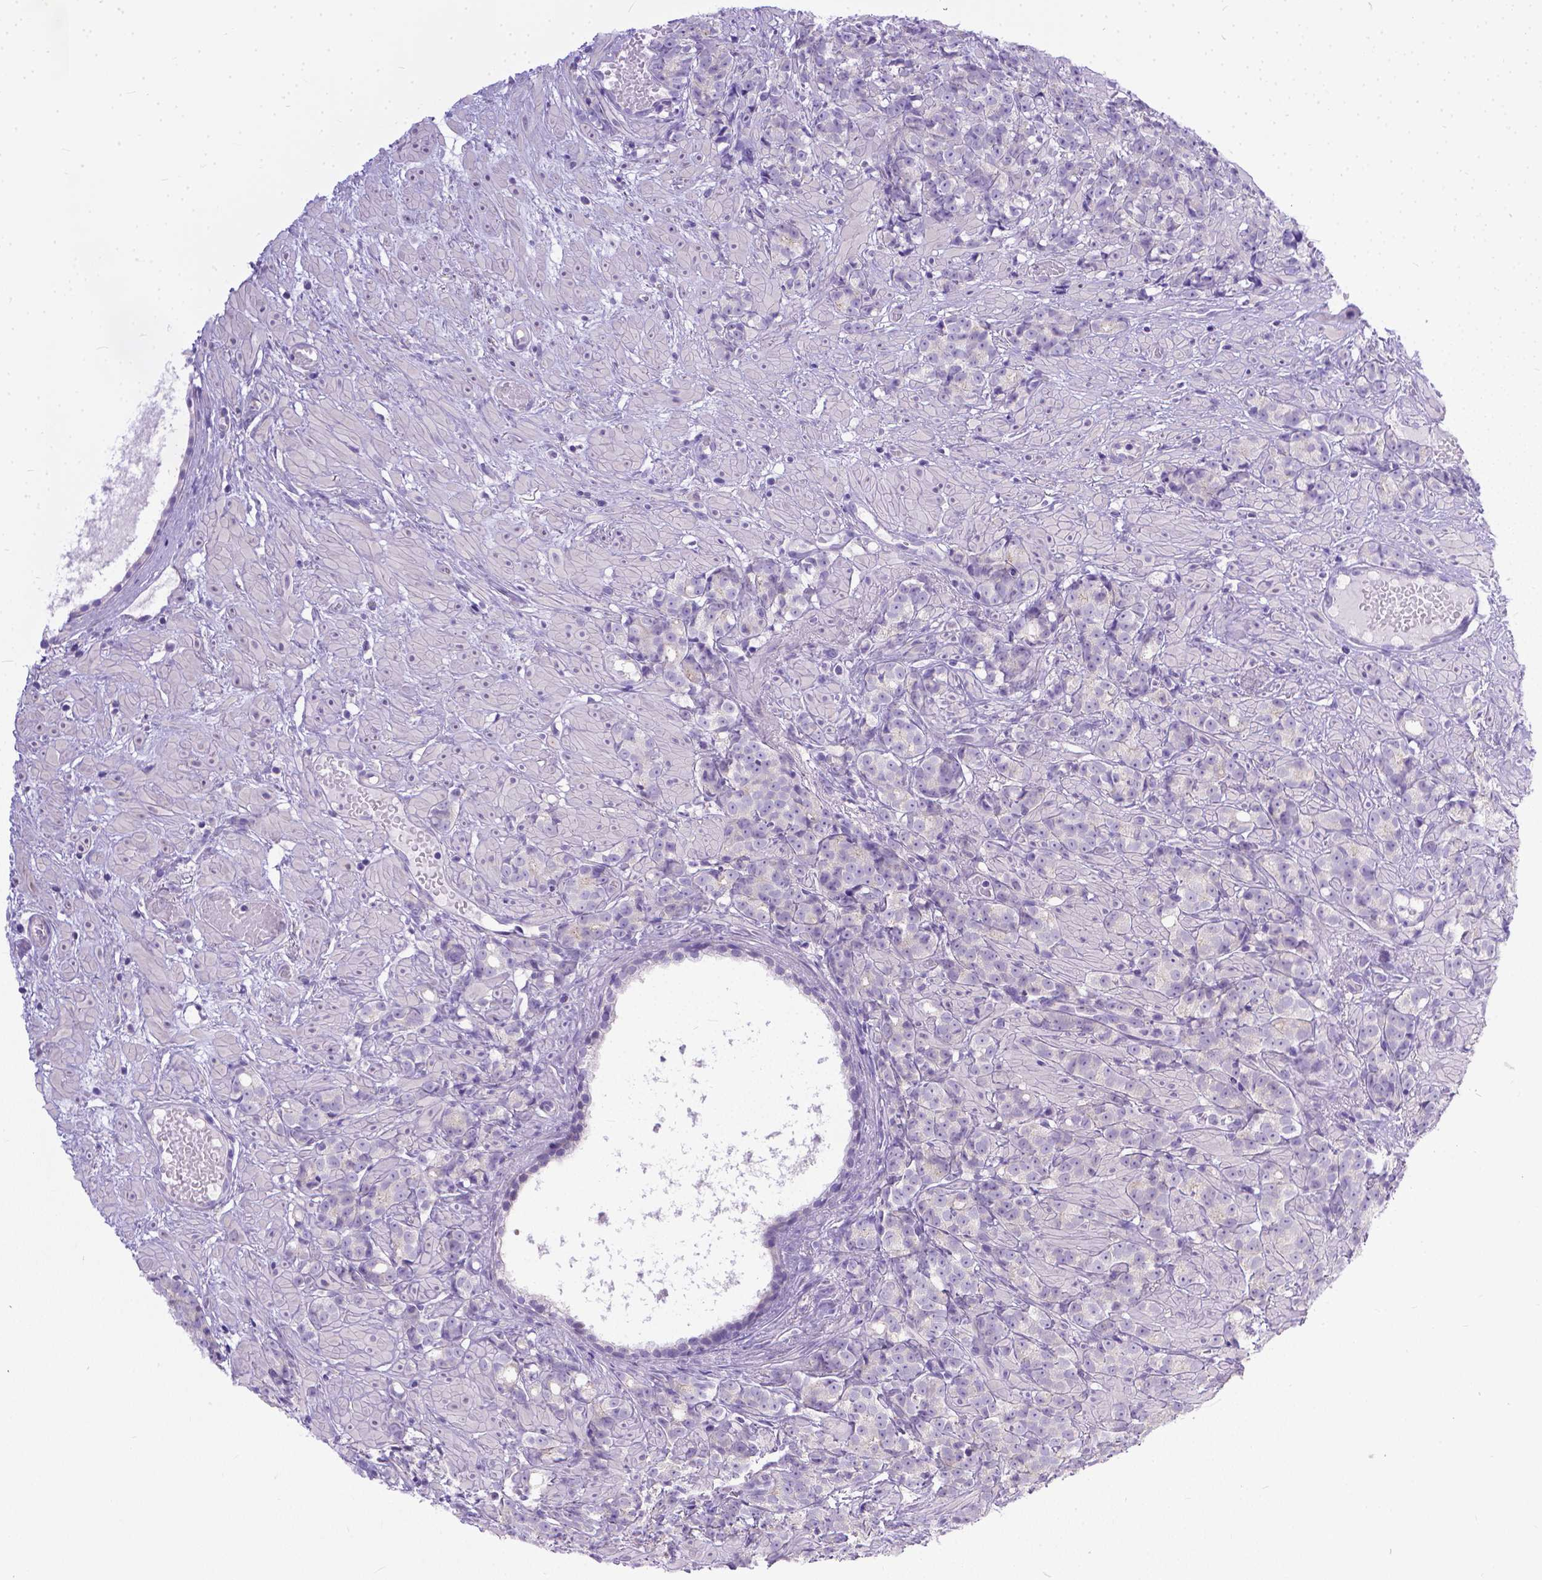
{"staining": {"intensity": "negative", "quantity": "none", "location": "none"}, "tissue": "prostate cancer", "cell_type": "Tumor cells", "image_type": "cancer", "snomed": [{"axis": "morphology", "description": "Adenocarcinoma, High grade"}, {"axis": "topography", "description": "Prostate"}], "caption": "Immunohistochemistry photomicrograph of high-grade adenocarcinoma (prostate) stained for a protein (brown), which demonstrates no staining in tumor cells.", "gene": "TTLL6", "patient": {"sex": "male", "age": 81}}